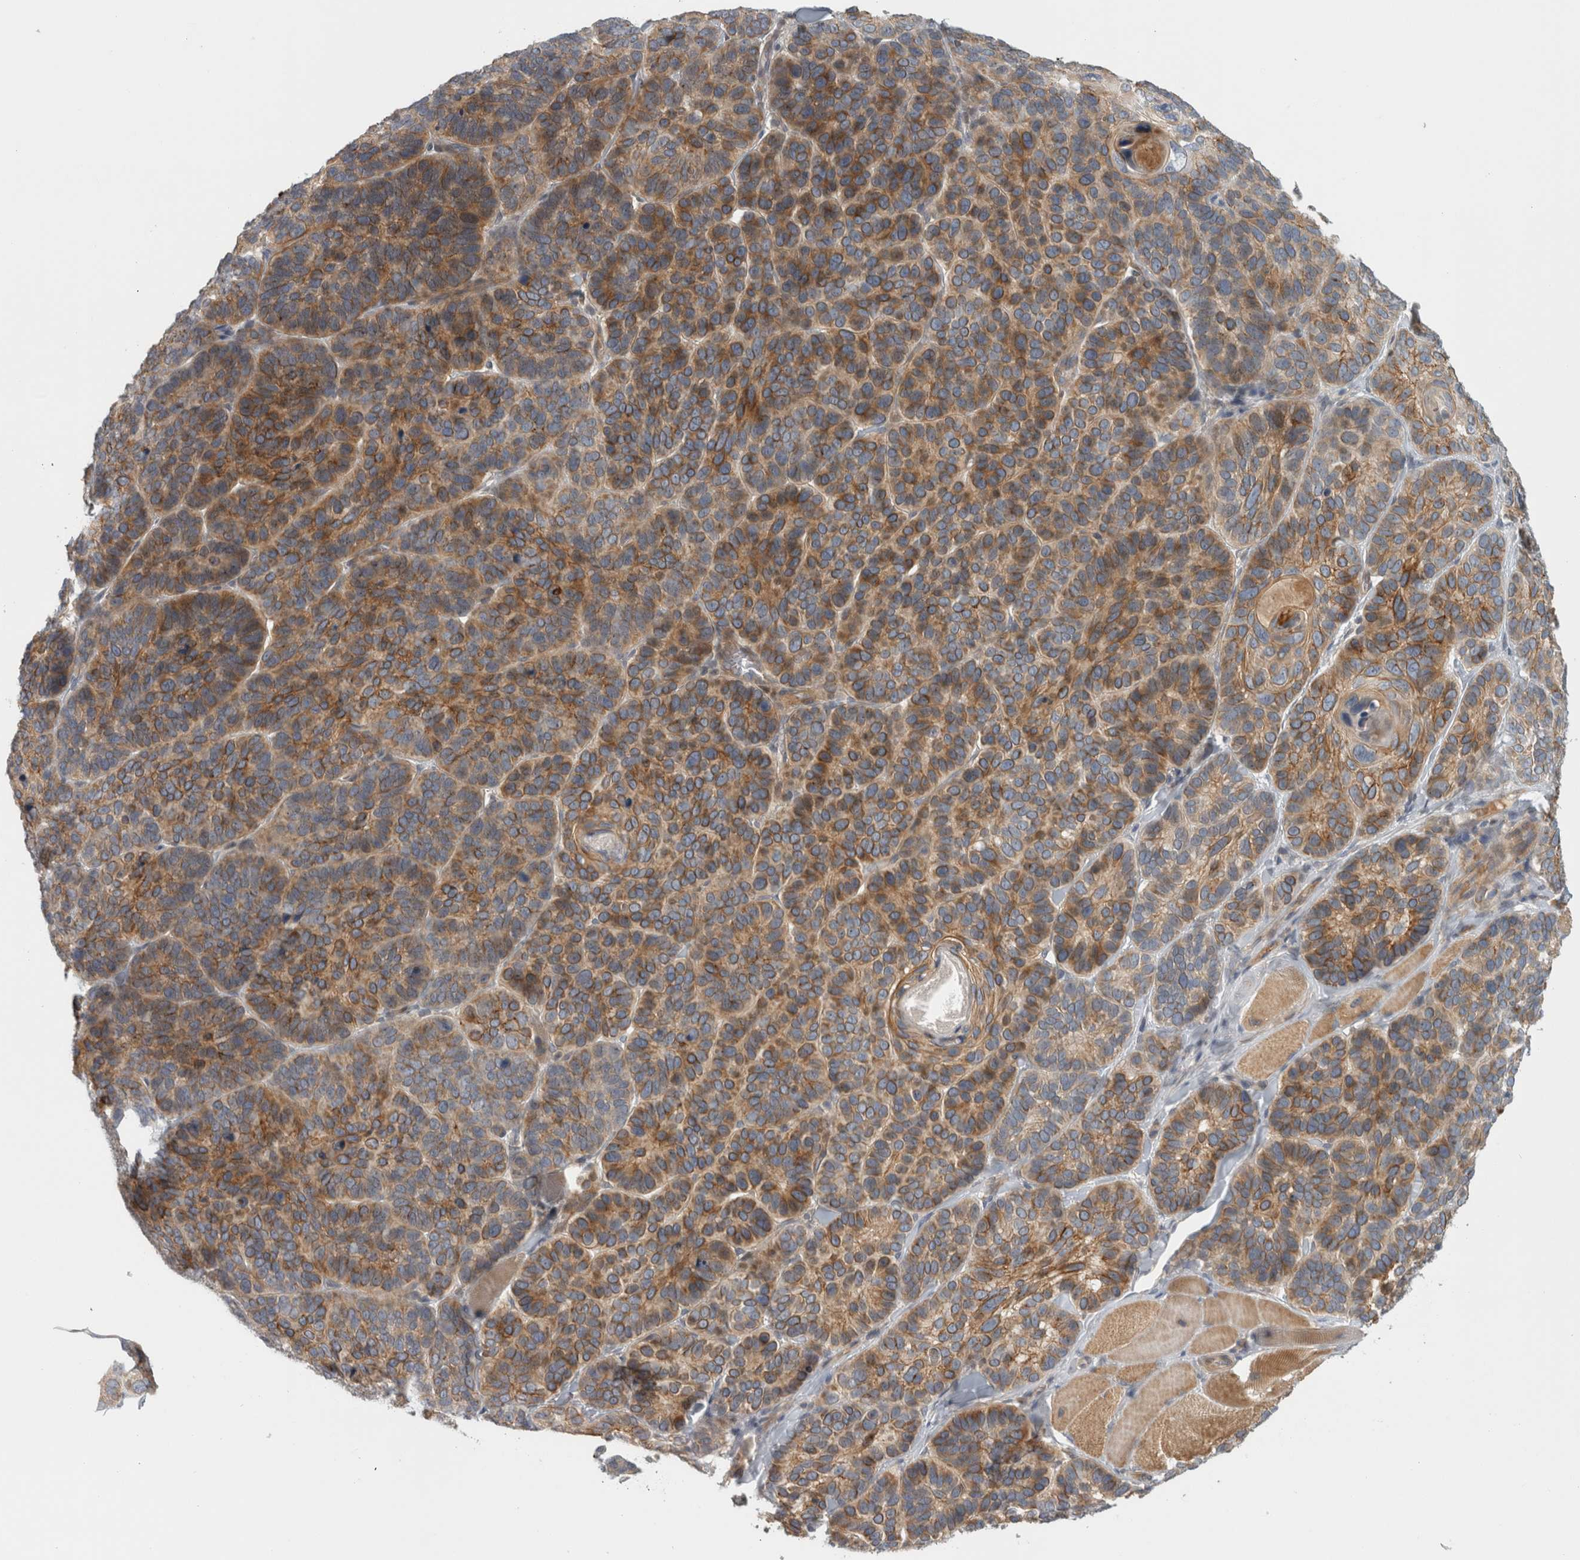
{"staining": {"intensity": "strong", "quantity": ">75%", "location": "cytoplasmic/membranous"}, "tissue": "skin cancer", "cell_type": "Tumor cells", "image_type": "cancer", "snomed": [{"axis": "morphology", "description": "Basal cell carcinoma"}, {"axis": "topography", "description": "Skin"}], "caption": "DAB (3,3'-diaminobenzidine) immunohistochemical staining of human skin cancer exhibits strong cytoplasmic/membranous protein expression in approximately >75% of tumor cells. (DAB (3,3'-diaminobenzidine) = brown stain, brightfield microscopy at high magnification).", "gene": "ZNF804B", "patient": {"sex": "male", "age": 62}}